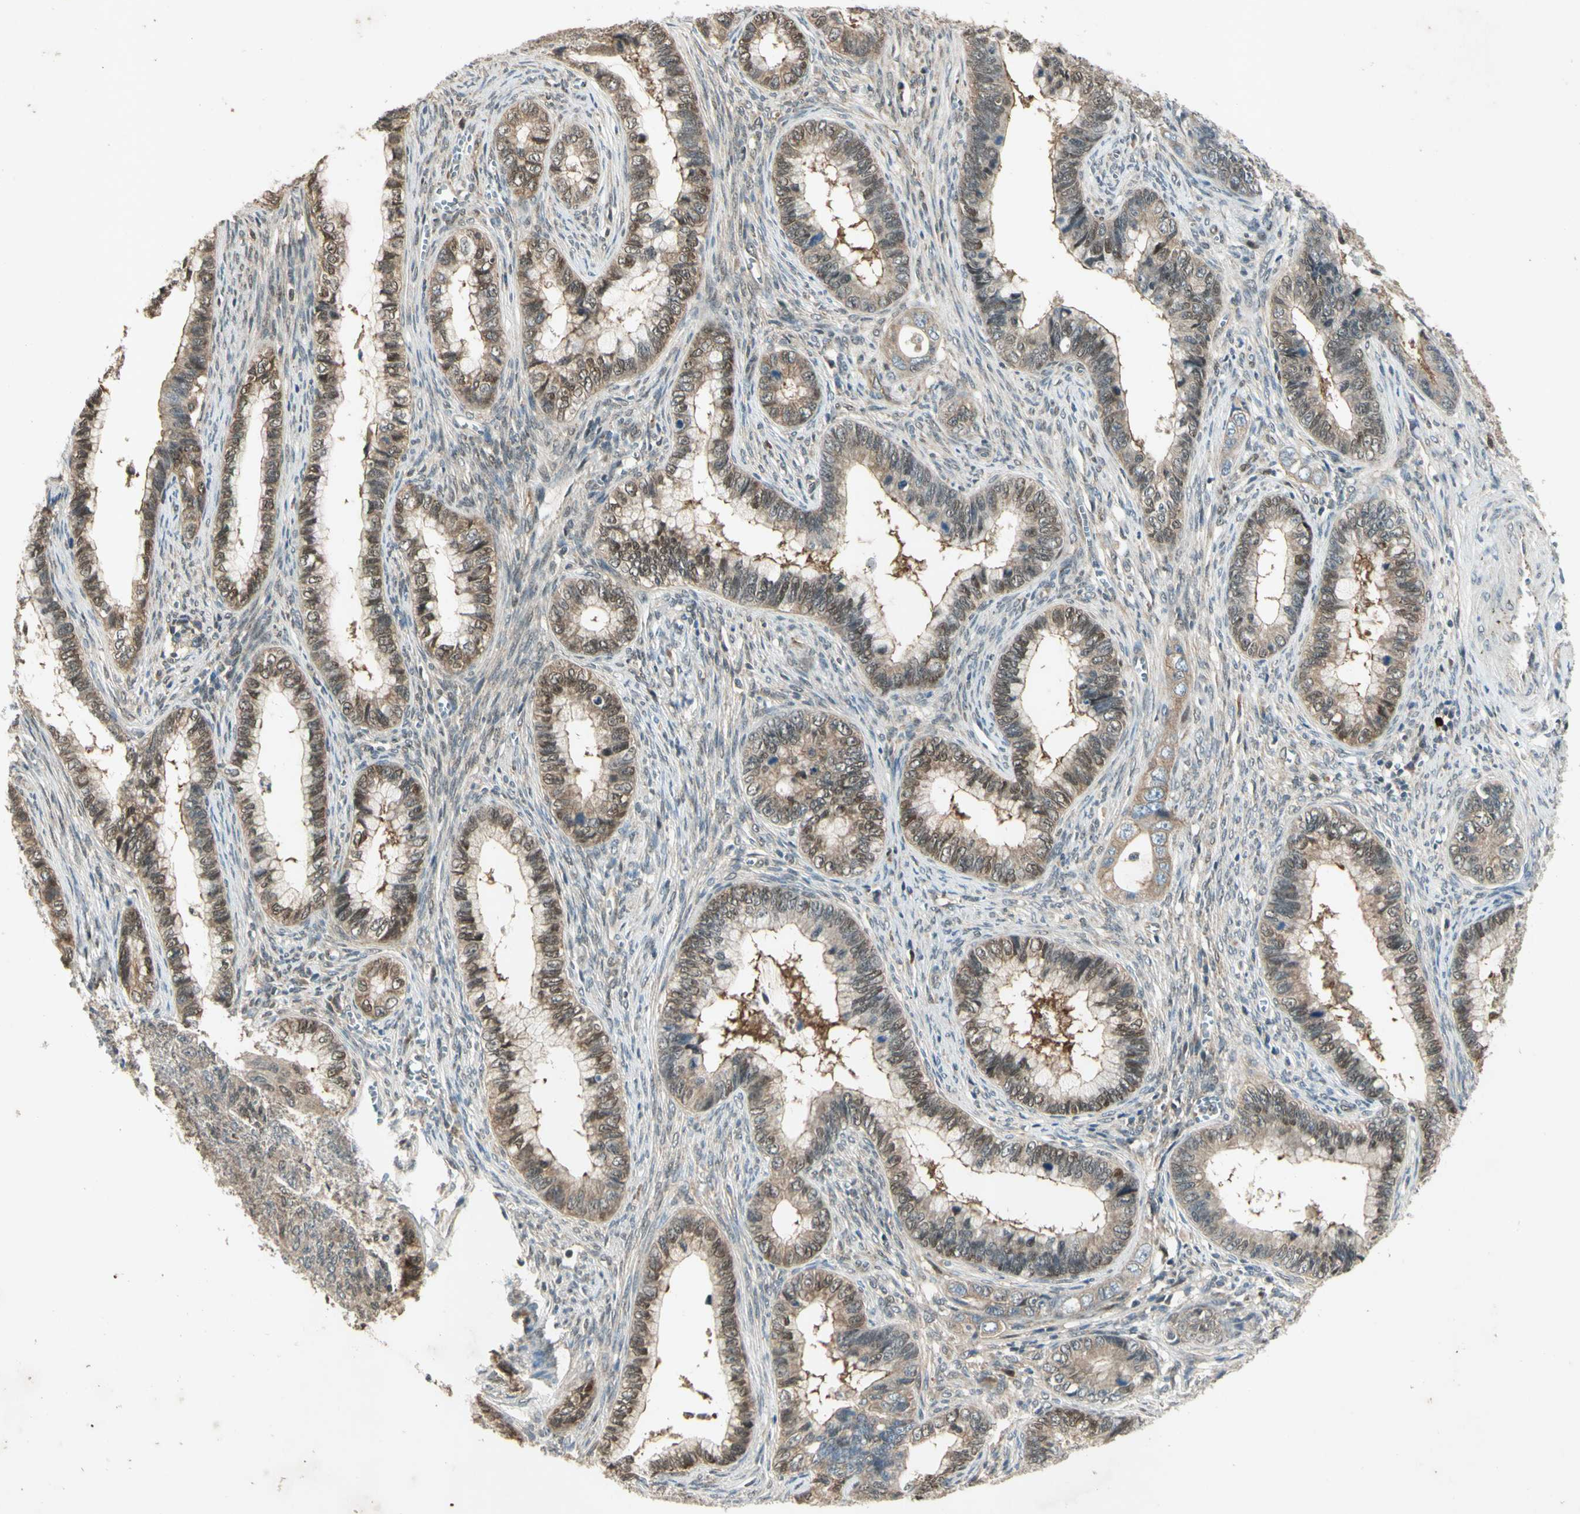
{"staining": {"intensity": "weak", "quantity": ">75%", "location": "cytoplasmic/membranous"}, "tissue": "cervical cancer", "cell_type": "Tumor cells", "image_type": "cancer", "snomed": [{"axis": "morphology", "description": "Adenocarcinoma, NOS"}, {"axis": "topography", "description": "Cervix"}], "caption": "This photomicrograph displays cervical cancer (adenocarcinoma) stained with immunohistochemistry (IHC) to label a protein in brown. The cytoplasmic/membranous of tumor cells show weak positivity for the protein. Nuclei are counter-stained blue.", "gene": "PSMD5", "patient": {"sex": "female", "age": 44}}